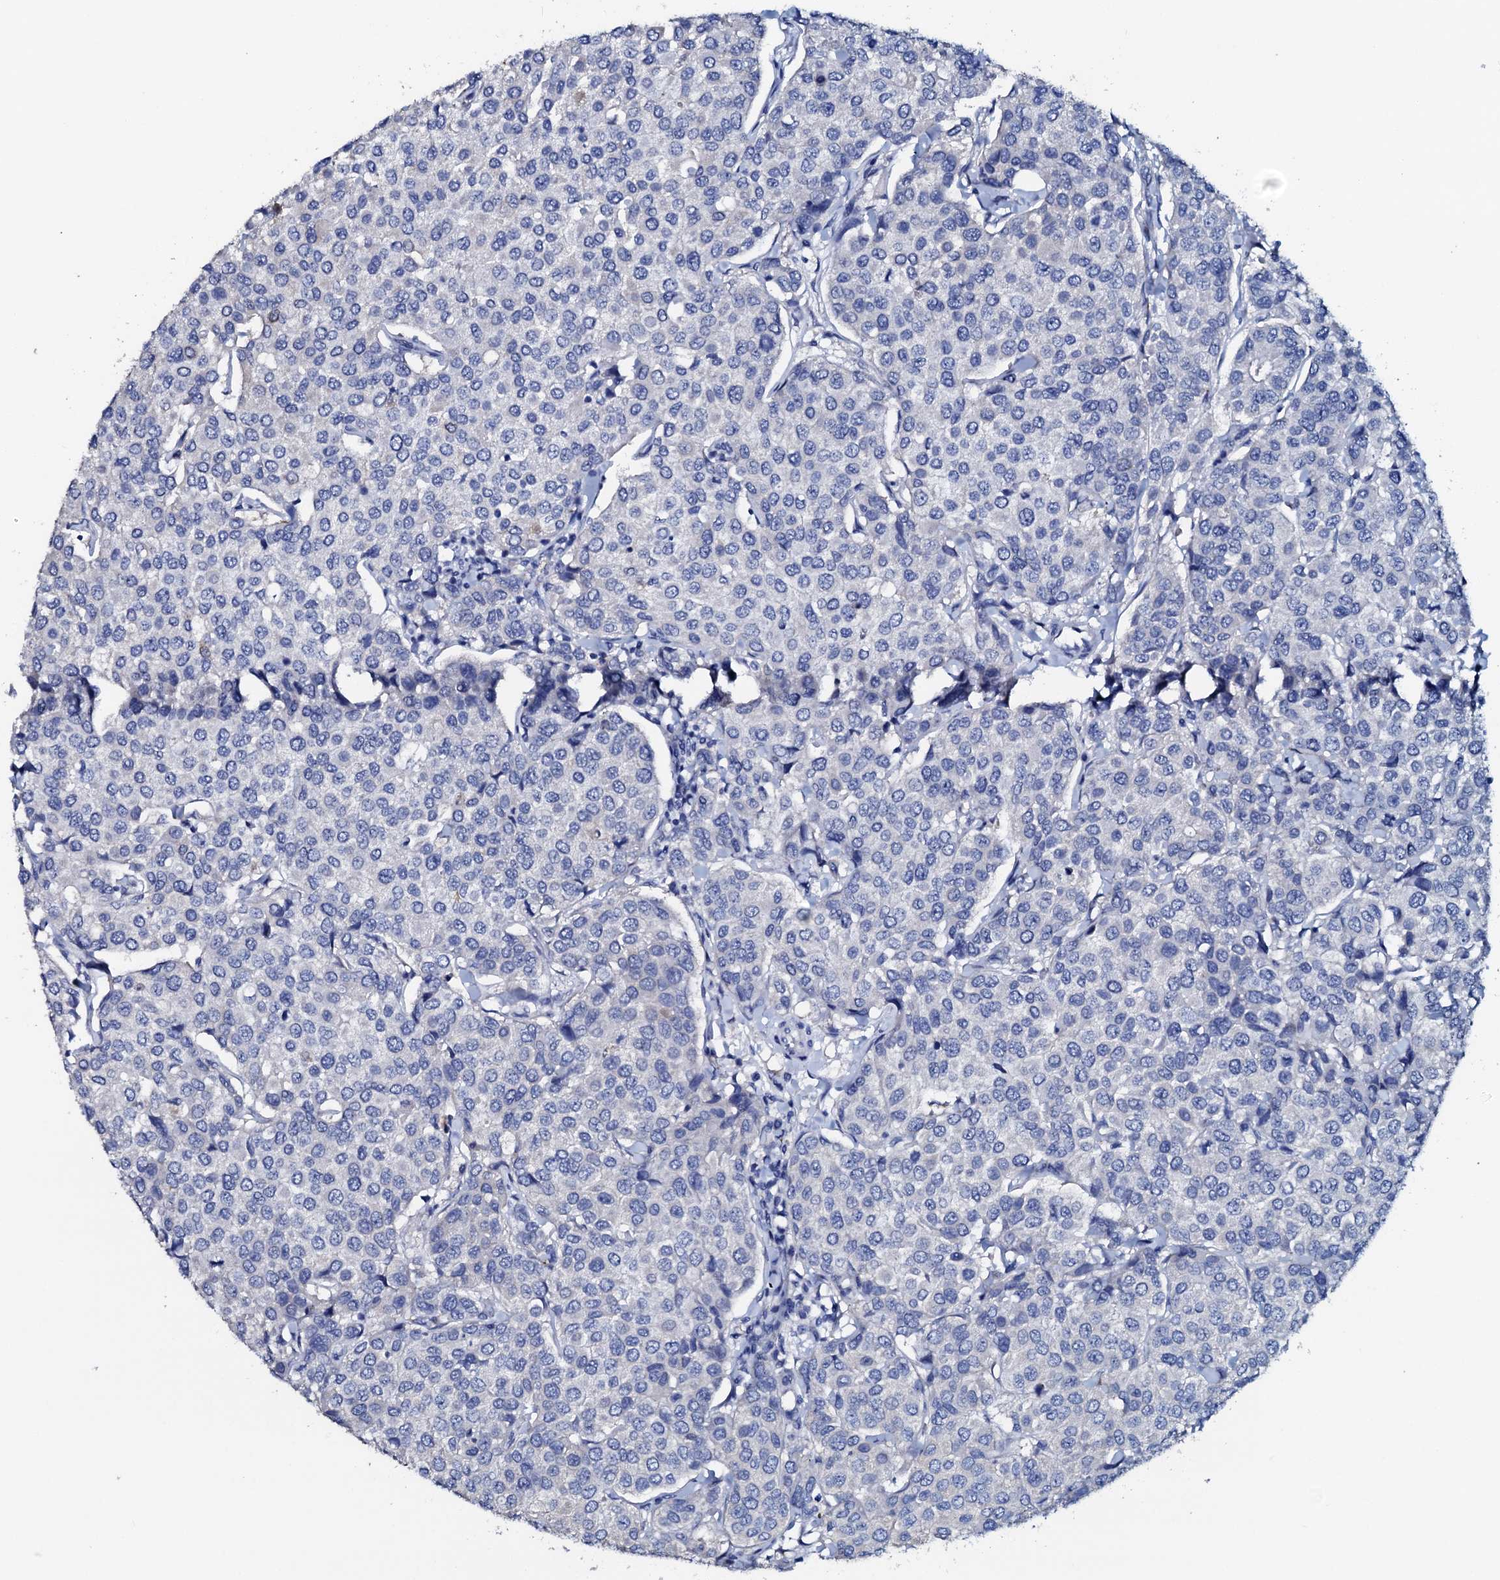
{"staining": {"intensity": "negative", "quantity": "none", "location": "none"}, "tissue": "breast cancer", "cell_type": "Tumor cells", "image_type": "cancer", "snomed": [{"axis": "morphology", "description": "Duct carcinoma"}, {"axis": "topography", "description": "Breast"}], "caption": "DAB (3,3'-diaminobenzidine) immunohistochemical staining of human invasive ductal carcinoma (breast) exhibits no significant staining in tumor cells. Brightfield microscopy of immunohistochemistry (IHC) stained with DAB (3,3'-diaminobenzidine) (brown) and hematoxylin (blue), captured at high magnification.", "gene": "AMER2", "patient": {"sex": "female", "age": 55}}